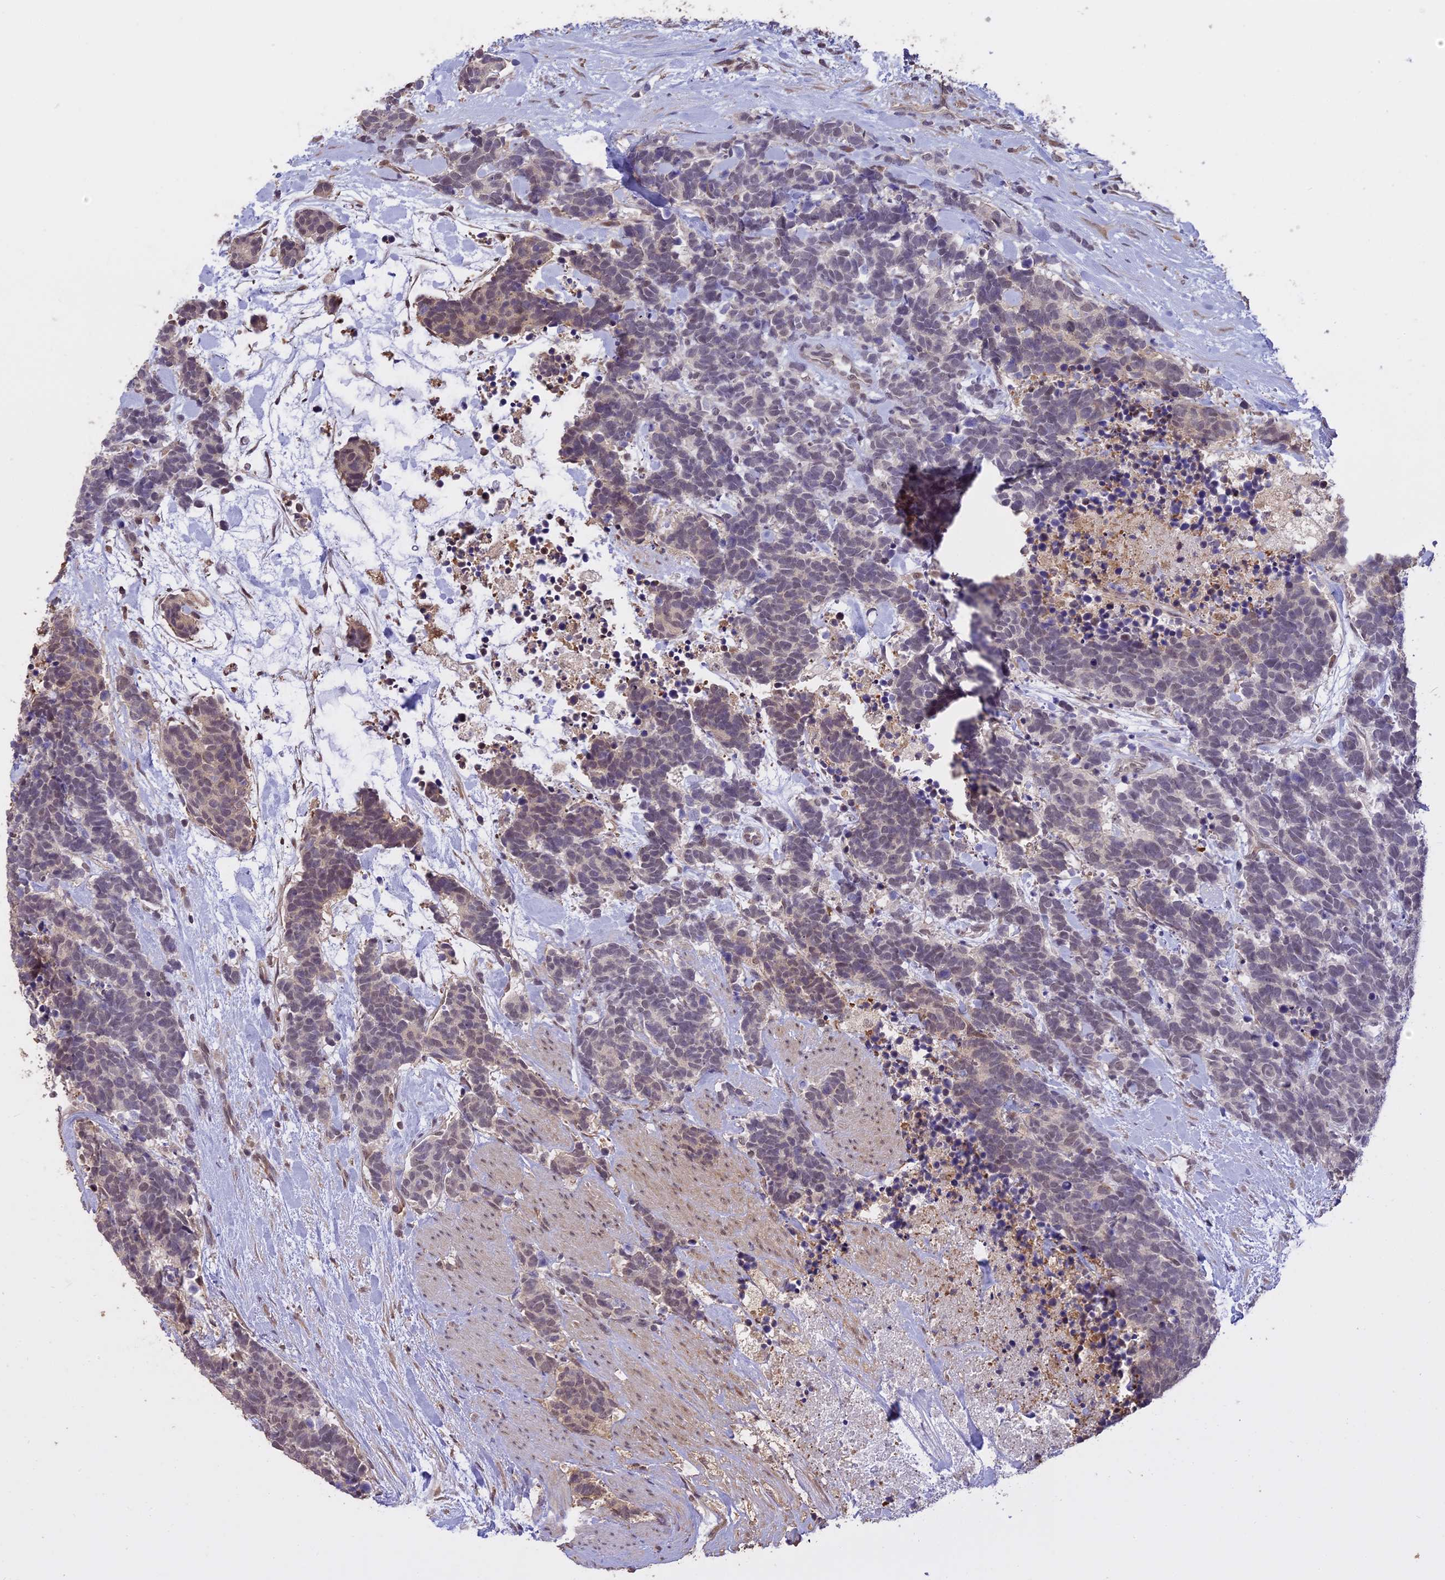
{"staining": {"intensity": "weak", "quantity": "<25%", "location": "nuclear"}, "tissue": "carcinoid", "cell_type": "Tumor cells", "image_type": "cancer", "snomed": [{"axis": "morphology", "description": "Carcinoma, NOS"}, {"axis": "morphology", "description": "Carcinoid, malignant, NOS"}, {"axis": "topography", "description": "Prostate"}], "caption": "A micrograph of carcinoma stained for a protein reveals no brown staining in tumor cells.", "gene": "TIGD7", "patient": {"sex": "male", "age": 57}}